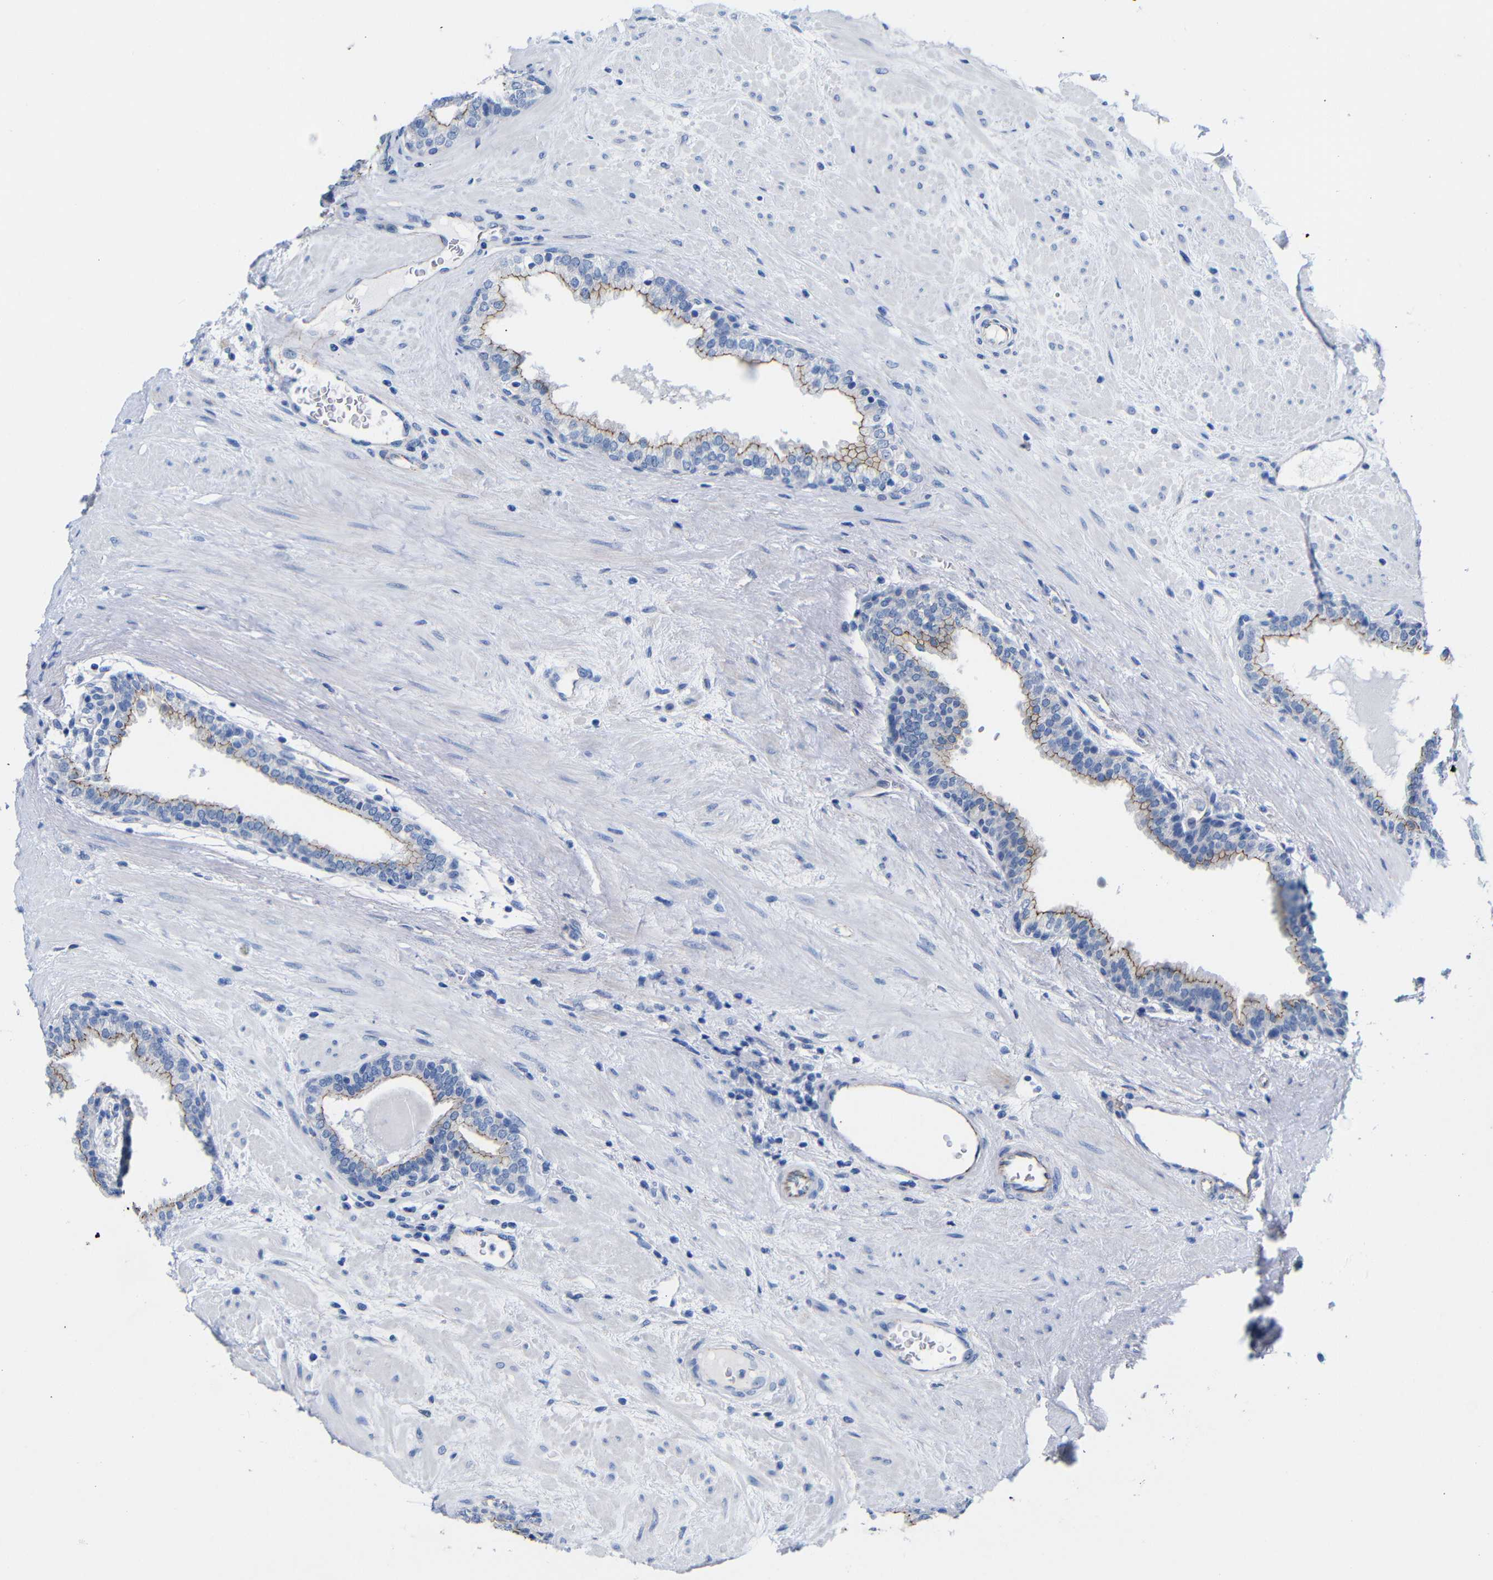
{"staining": {"intensity": "moderate", "quantity": "25%-75%", "location": "cytoplasmic/membranous"}, "tissue": "prostate", "cell_type": "Glandular cells", "image_type": "normal", "snomed": [{"axis": "morphology", "description": "Normal tissue, NOS"}, {"axis": "topography", "description": "Prostate"}], "caption": "Protein expression analysis of unremarkable prostate shows moderate cytoplasmic/membranous staining in about 25%-75% of glandular cells.", "gene": "CGNL1", "patient": {"sex": "male", "age": 51}}